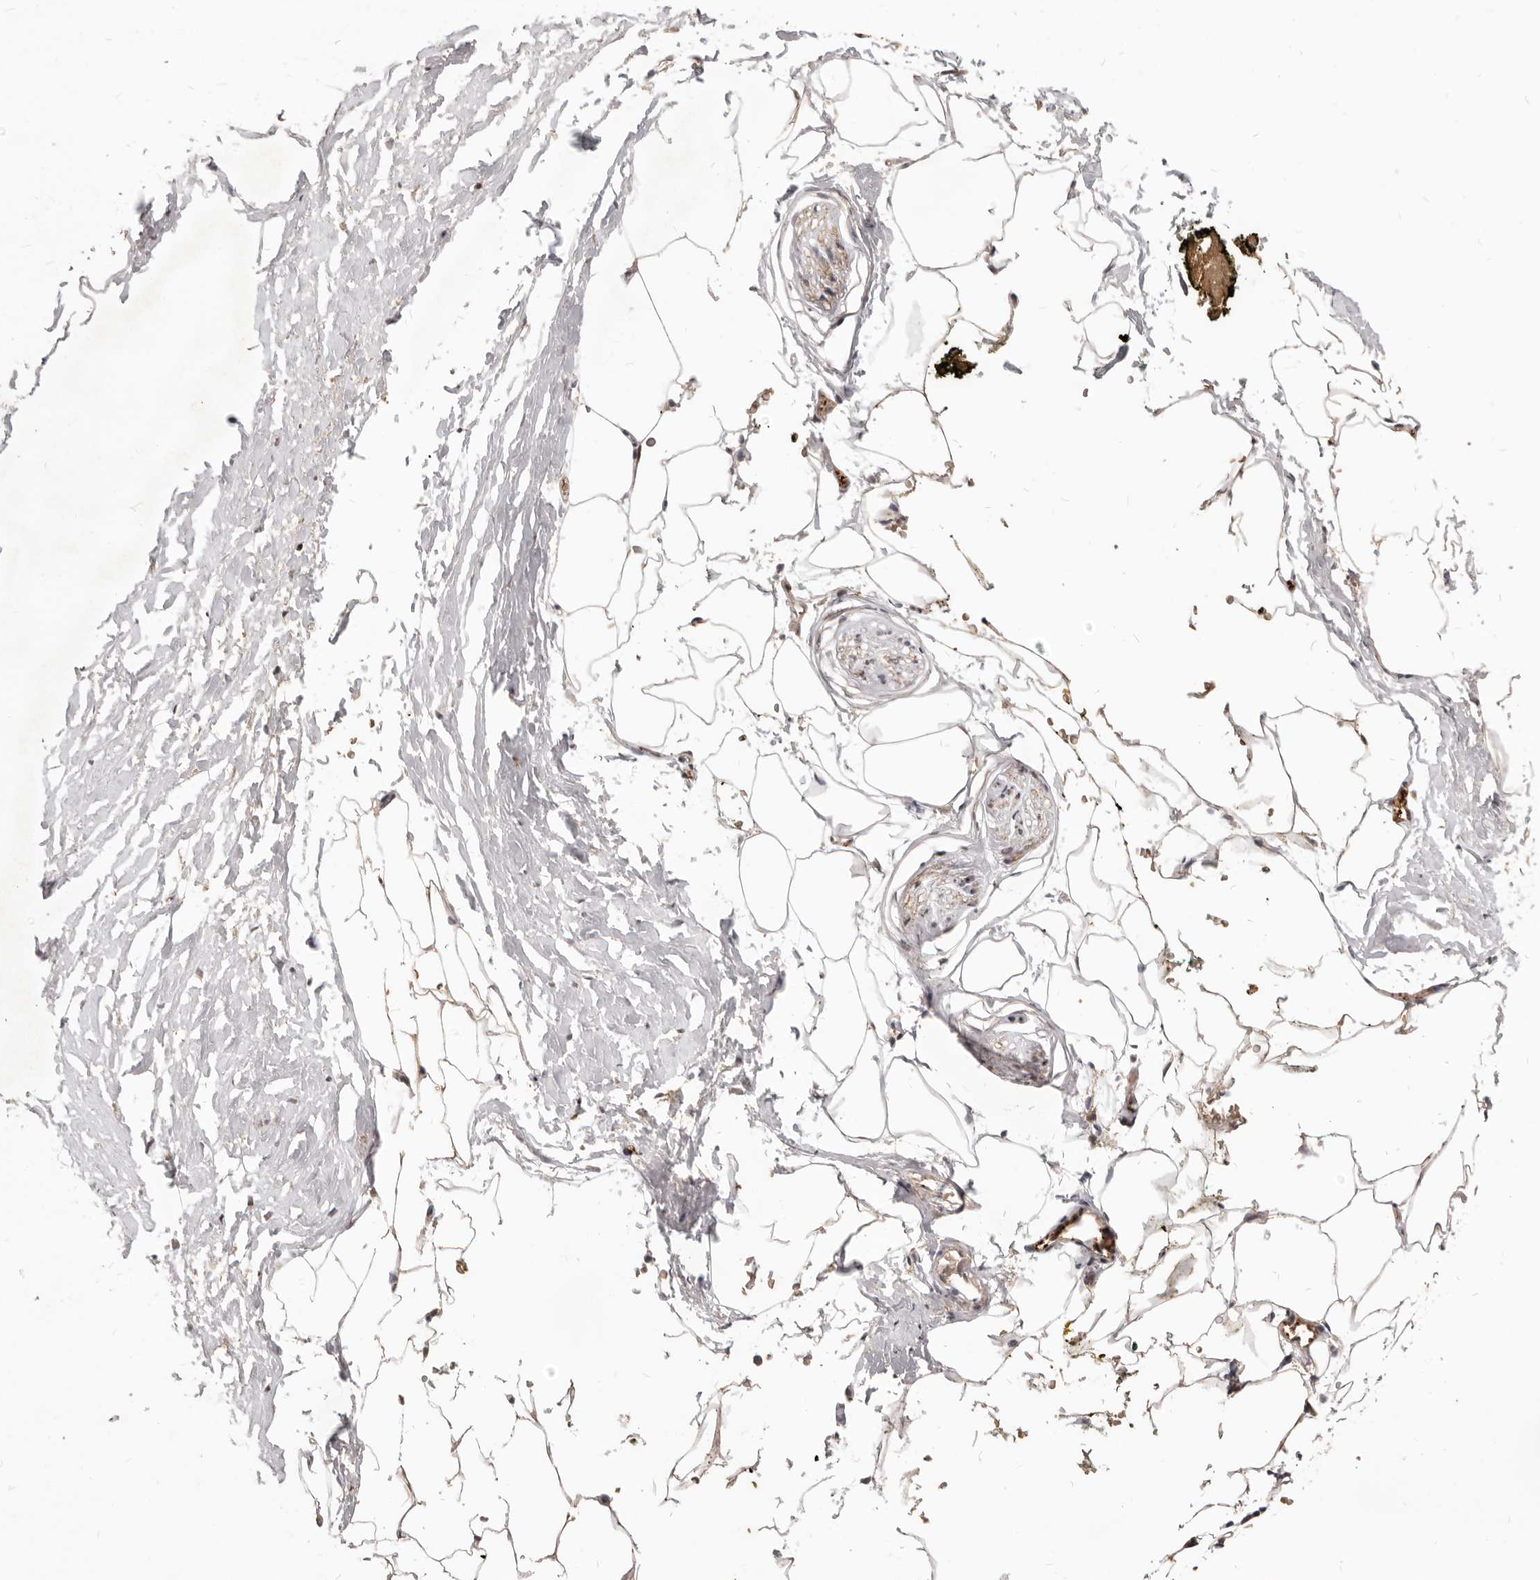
{"staining": {"intensity": "moderate", "quantity": ">75%", "location": "cytoplasmic/membranous"}, "tissue": "adipose tissue", "cell_type": "Adipocytes", "image_type": "normal", "snomed": [{"axis": "morphology", "description": "Normal tissue, NOS"}, {"axis": "morphology", "description": "Adenocarcinoma, Low grade"}, {"axis": "topography", "description": "Prostate"}, {"axis": "topography", "description": "Peripheral nerve tissue"}], "caption": "A micrograph of adipose tissue stained for a protein demonstrates moderate cytoplasmic/membranous brown staining in adipocytes. (IHC, brightfield microscopy, high magnification).", "gene": "NCOA3", "patient": {"sex": "male", "age": 63}}